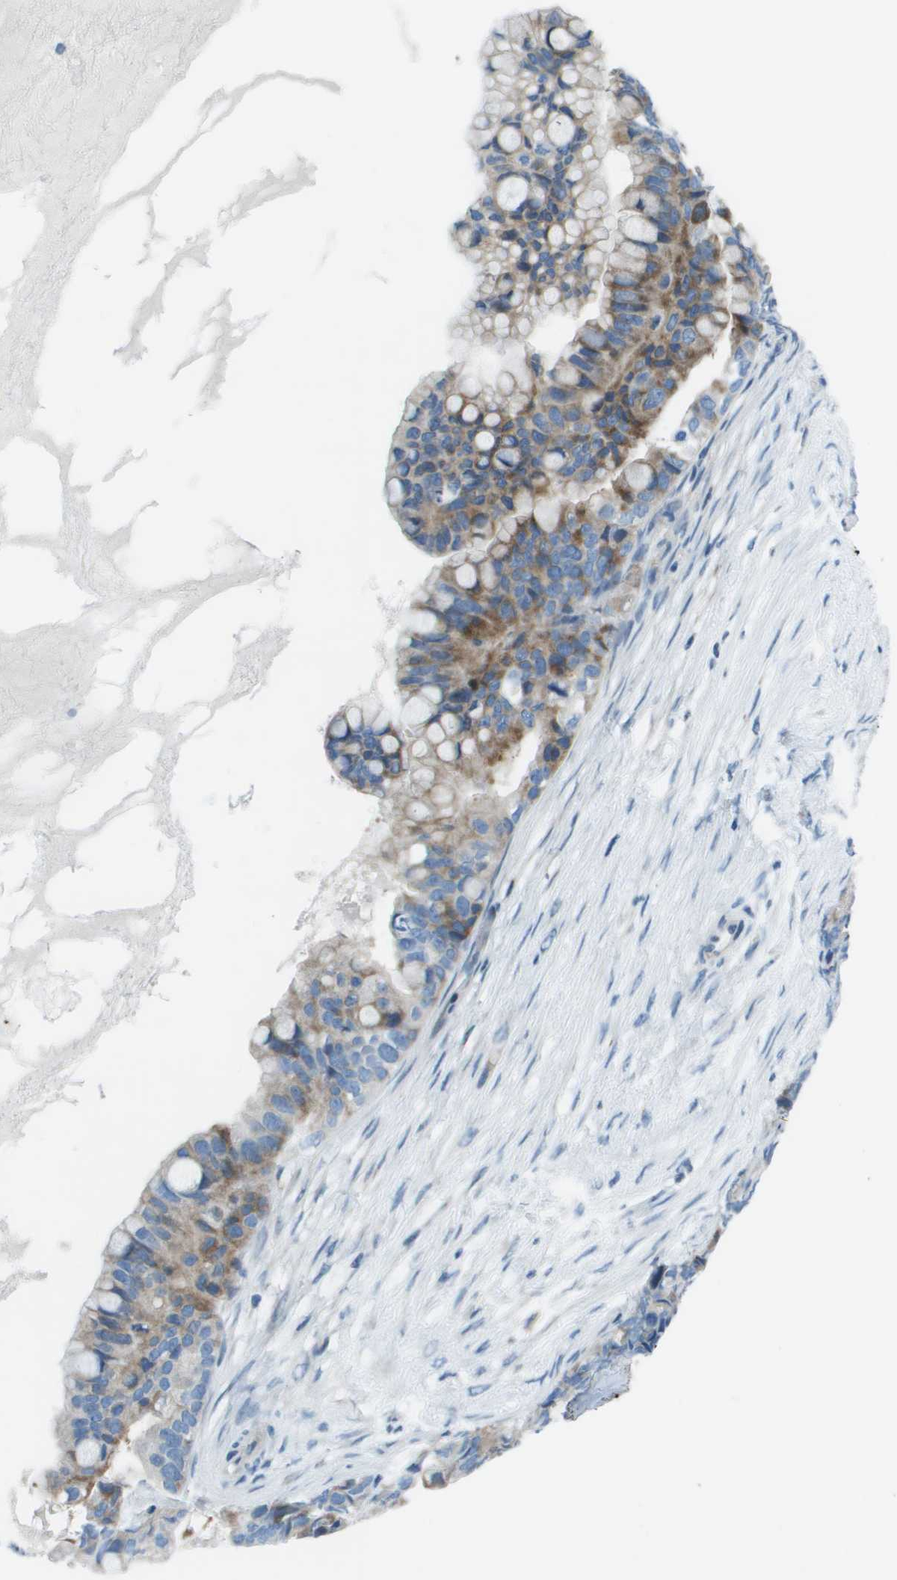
{"staining": {"intensity": "moderate", "quantity": "25%-75%", "location": "cytoplasmic/membranous"}, "tissue": "ovarian cancer", "cell_type": "Tumor cells", "image_type": "cancer", "snomed": [{"axis": "morphology", "description": "Cystadenocarcinoma, mucinous, NOS"}, {"axis": "topography", "description": "Ovary"}], "caption": "Immunohistochemistry (IHC) histopathology image of human mucinous cystadenocarcinoma (ovarian) stained for a protein (brown), which reveals medium levels of moderate cytoplasmic/membranous positivity in approximately 25%-75% of tumor cells.", "gene": "STIP1", "patient": {"sex": "female", "age": 80}}